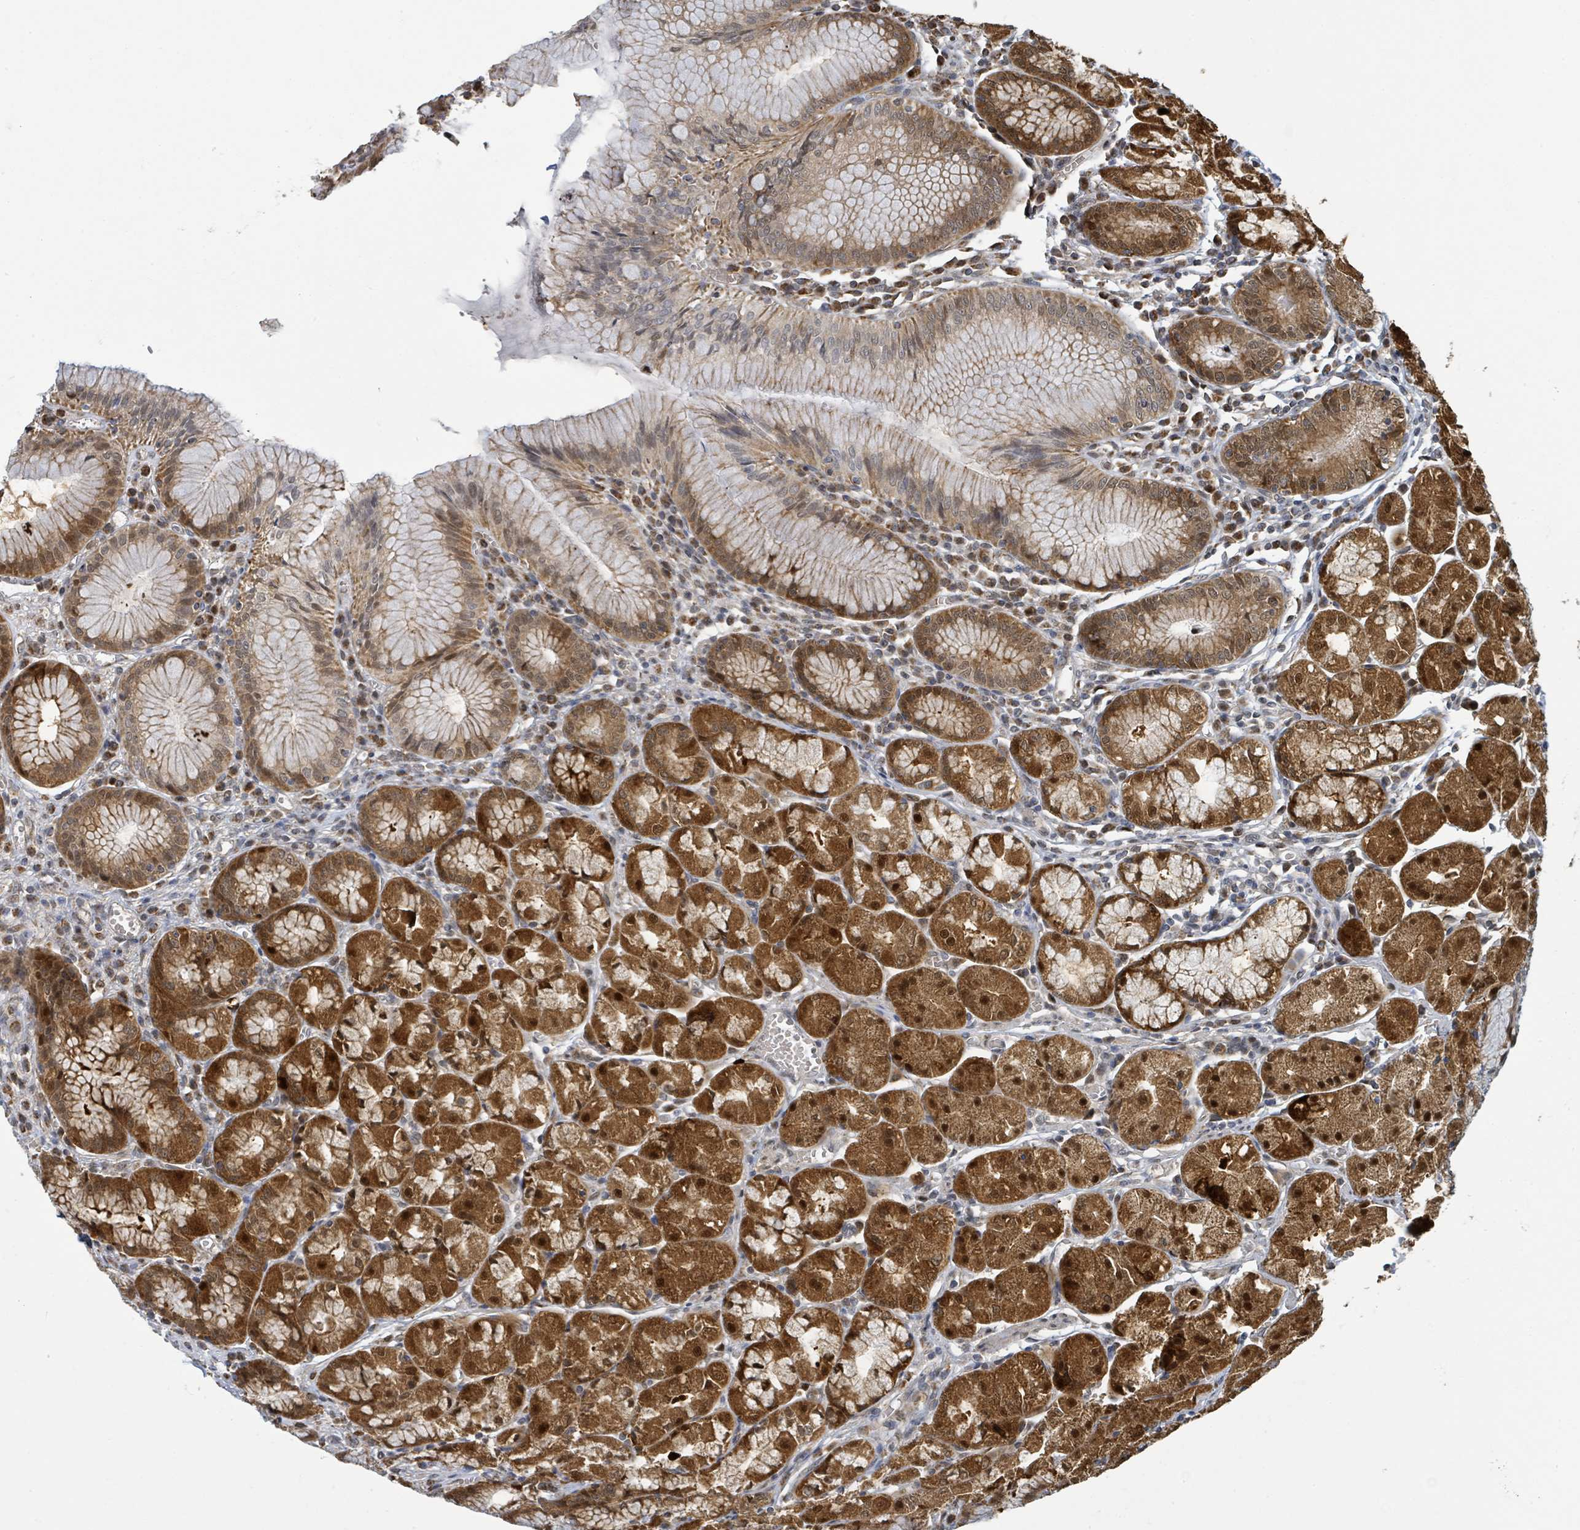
{"staining": {"intensity": "strong", "quantity": ">75%", "location": "cytoplasmic/membranous,nuclear"}, "tissue": "stomach", "cell_type": "Glandular cells", "image_type": "normal", "snomed": [{"axis": "morphology", "description": "Normal tissue, NOS"}, {"axis": "topography", "description": "Stomach"}], "caption": "Human stomach stained with a brown dye reveals strong cytoplasmic/membranous,nuclear positive positivity in about >75% of glandular cells.", "gene": "PSMB7", "patient": {"sex": "male", "age": 55}}